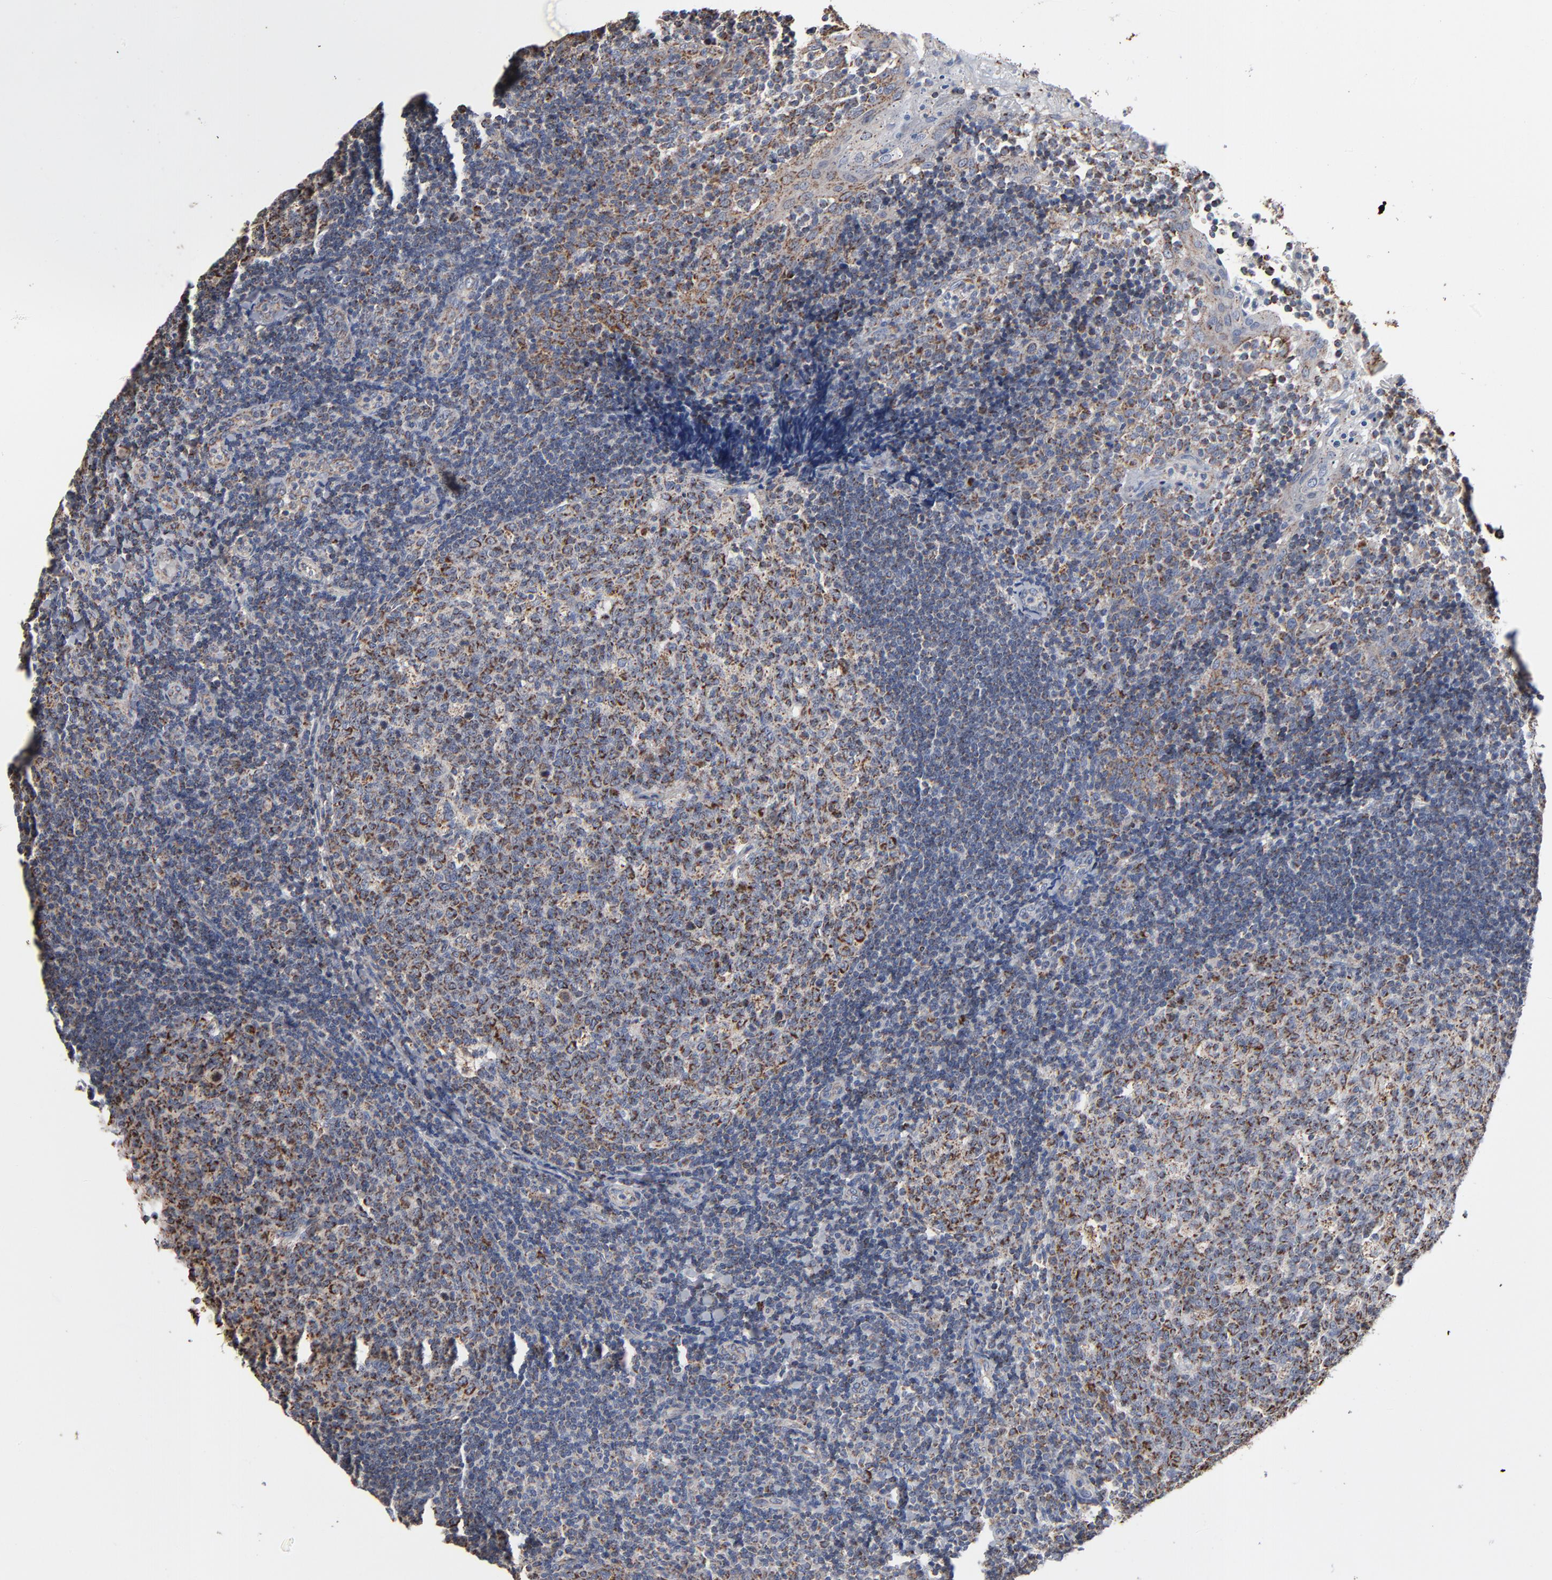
{"staining": {"intensity": "strong", "quantity": "25%-75%", "location": "cytoplasmic/membranous"}, "tissue": "tonsil", "cell_type": "Germinal center cells", "image_type": "normal", "snomed": [{"axis": "morphology", "description": "Normal tissue, NOS"}, {"axis": "topography", "description": "Tonsil"}], "caption": "Immunohistochemistry (IHC) staining of benign tonsil, which reveals high levels of strong cytoplasmic/membranous positivity in about 25%-75% of germinal center cells indicating strong cytoplasmic/membranous protein positivity. The staining was performed using DAB (3,3'-diaminobenzidine) (brown) for protein detection and nuclei were counterstained in hematoxylin (blue).", "gene": "UQCRC1", "patient": {"sex": "female", "age": 40}}